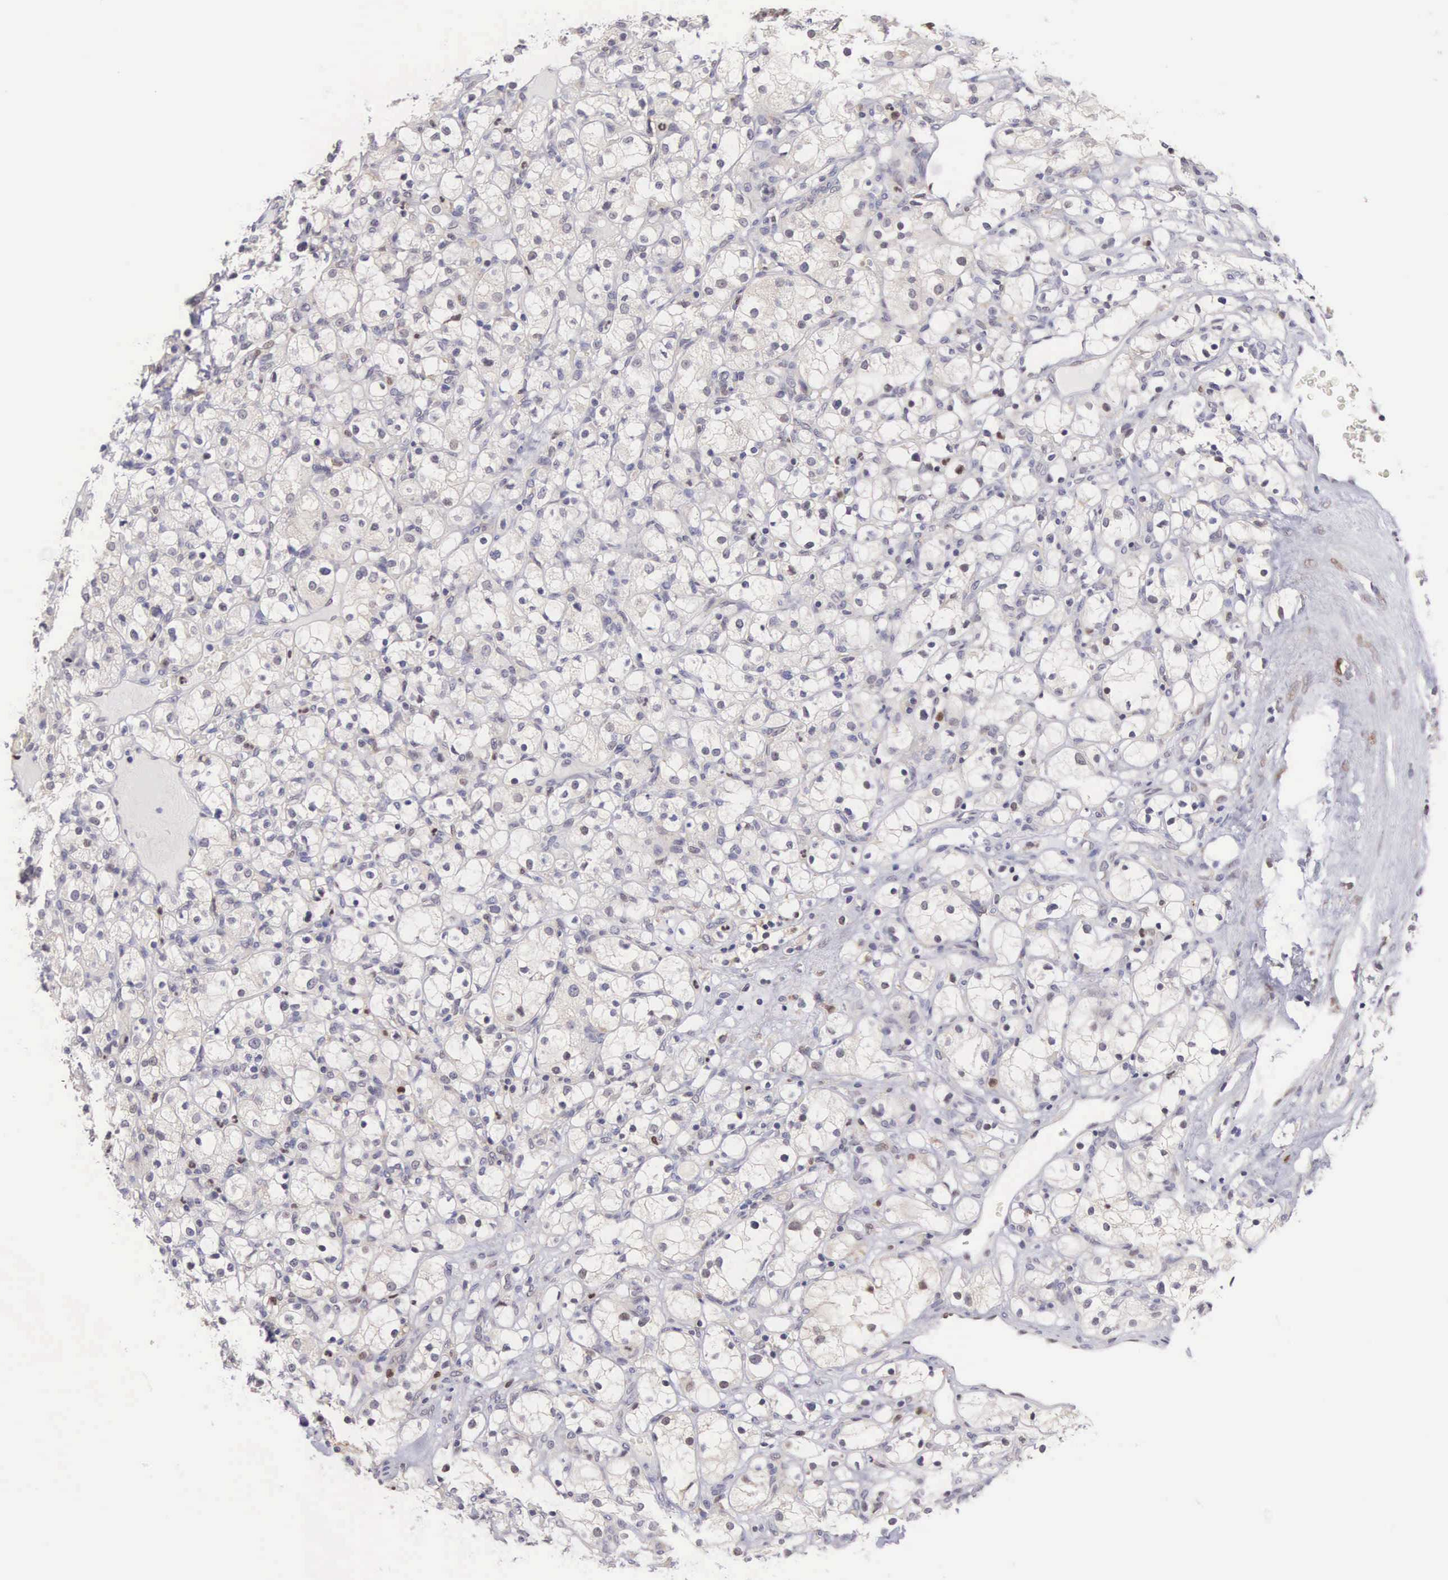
{"staining": {"intensity": "weak", "quantity": "<25%", "location": "nuclear"}, "tissue": "renal cancer", "cell_type": "Tumor cells", "image_type": "cancer", "snomed": [{"axis": "morphology", "description": "Adenocarcinoma, NOS"}, {"axis": "topography", "description": "Kidney"}], "caption": "Protein analysis of renal adenocarcinoma reveals no significant staining in tumor cells.", "gene": "GRK3", "patient": {"sex": "female", "age": 83}}